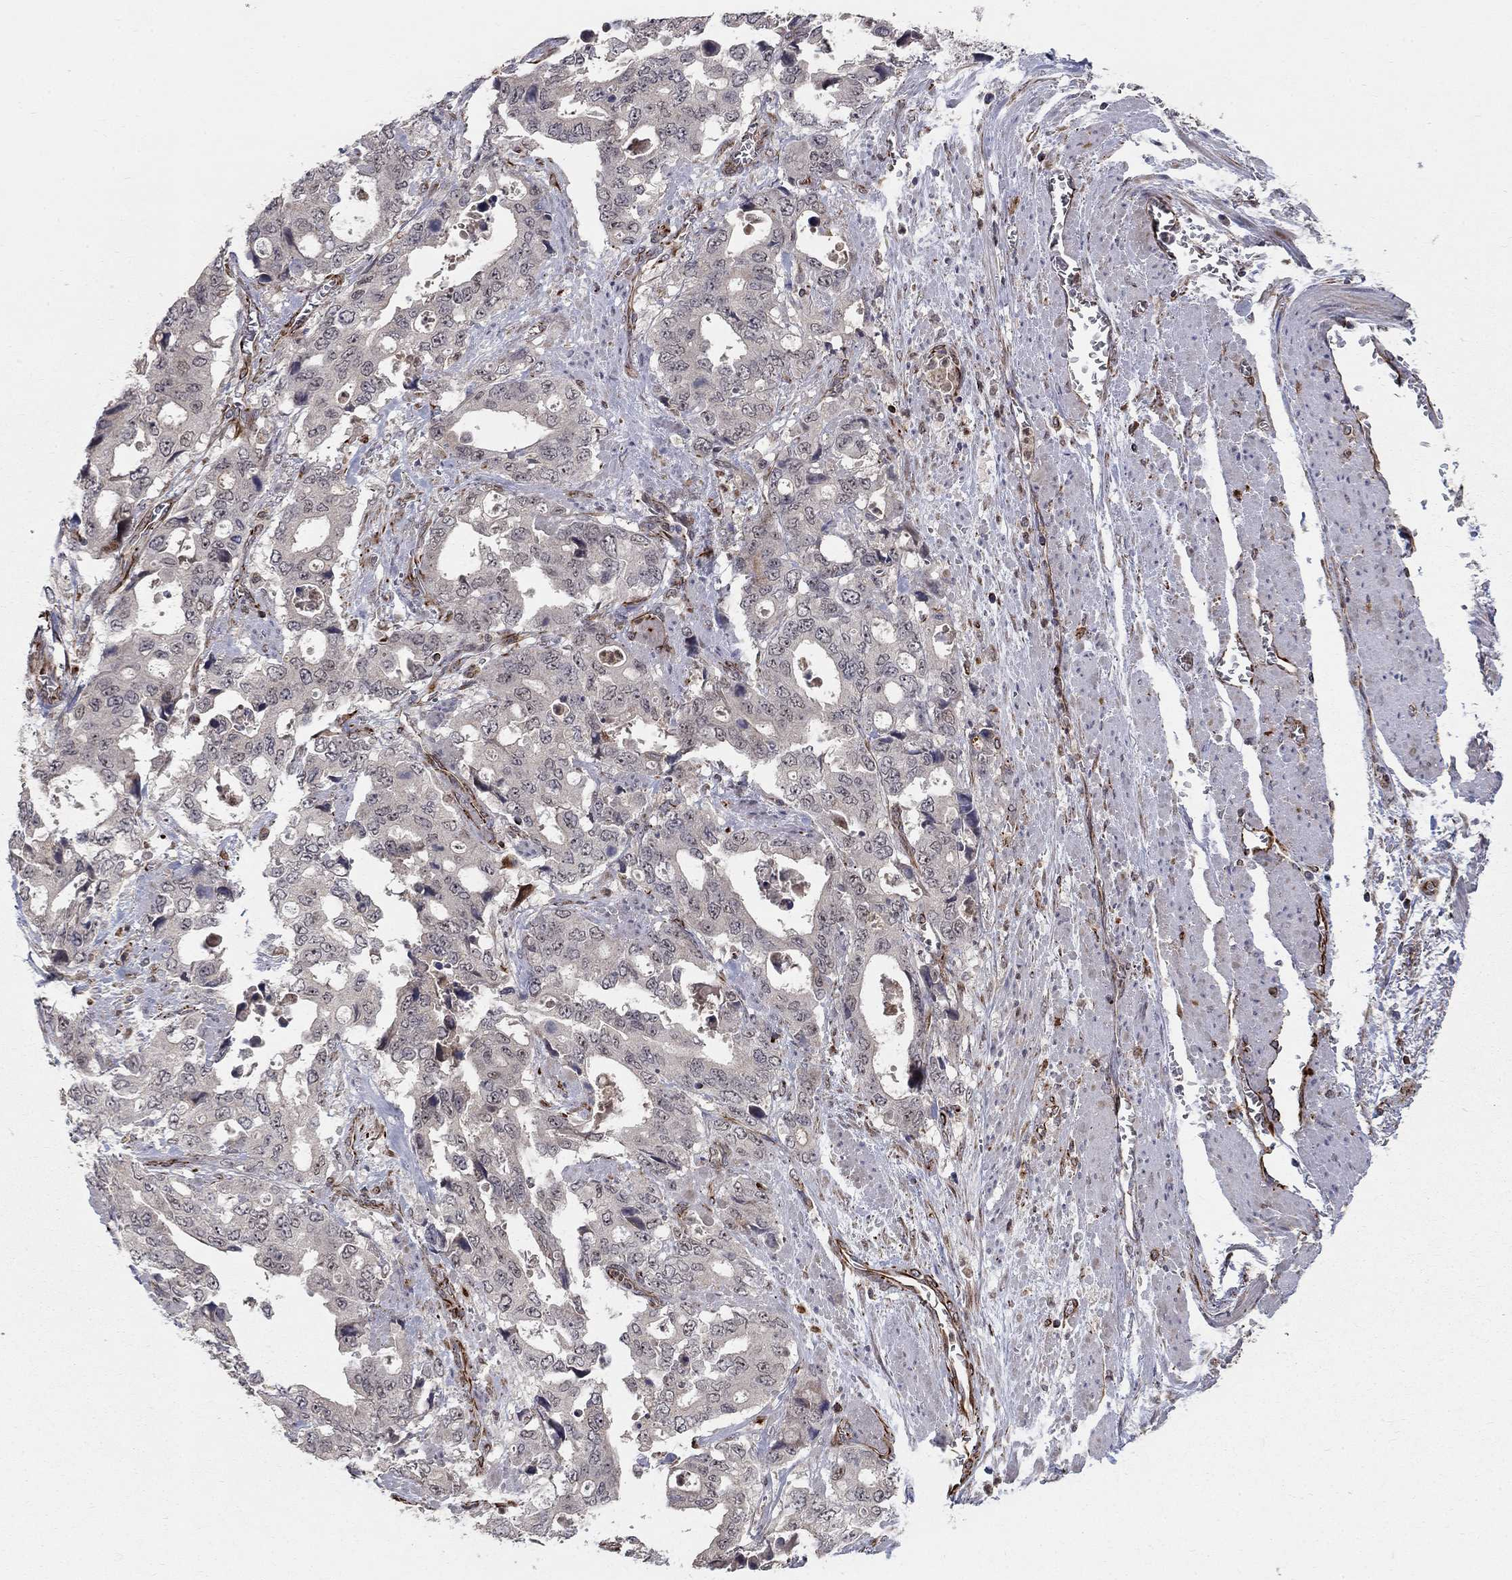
{"staining": {"intensity": "negative", "quantity": "none", "location": "none"}, "tissue": "stomach cancer", "cell_type": "Tumor cells", "image_type": "cancer", "snomed": [{"axis": "morphology", "description": "Adenocarcinoma, NOS"}, {"axis": "topography", "description": "Stomach, upper"}], "caption": "This is an immunohistochemistry micrograph of stomach cancer. There is no positivity in tumor cells.", "gene": "MSRA", "patient": {"sex": "male", "age": 74}}